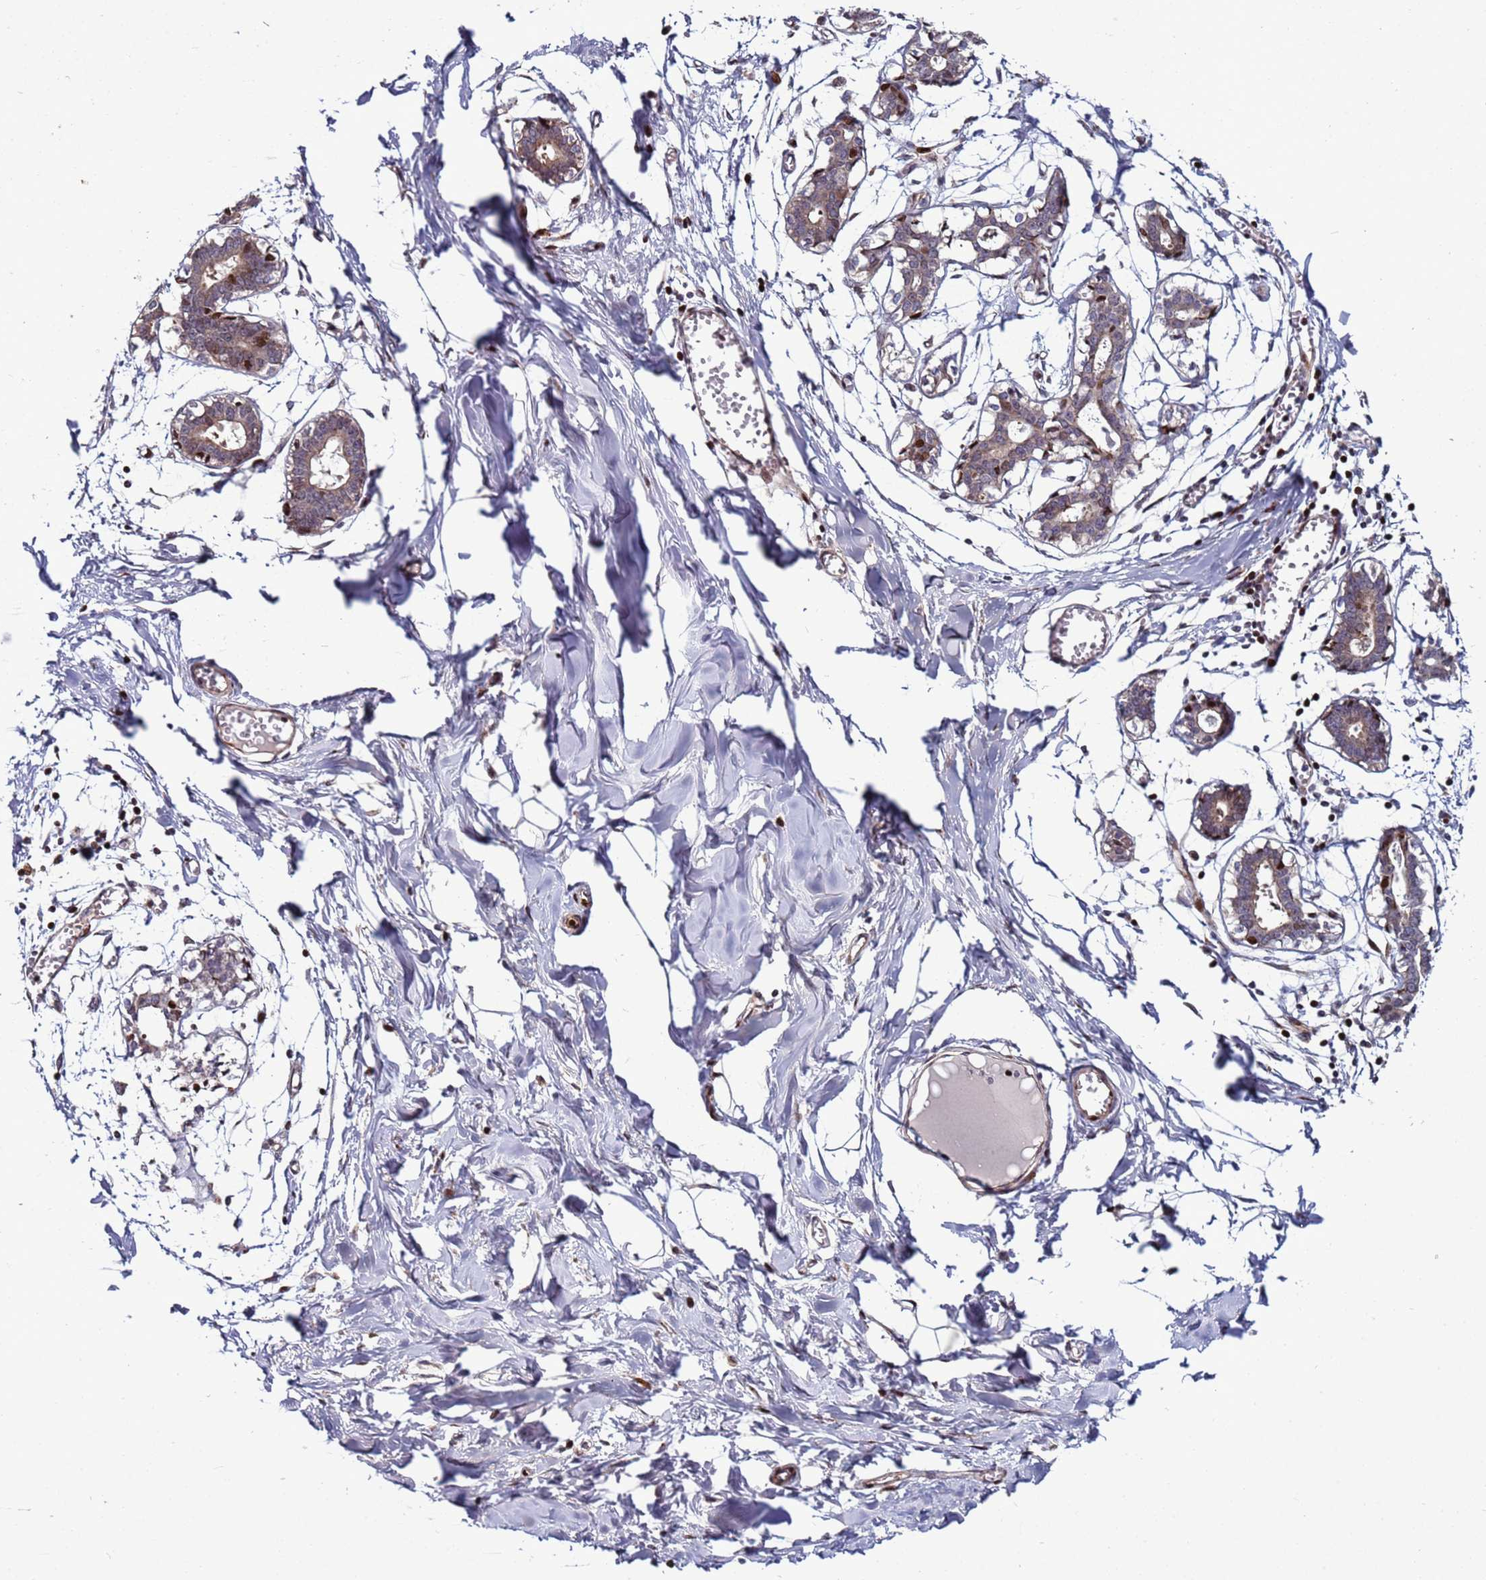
{"staining": {"intensity": "negative", "quantity": "none", "location": "none"}, "tissue": "breast", "cell_type": "Adipocytes", "image_type": "normal", "snomed": [{"axis": "morphology", "description": "Normal tissue, NOS"}, {"axis": "topography", "description": "Breast"}], "caption": "Immunohistochemistry of normal human breast displays no positivity in adipocytes.", "gene": "WBP11", "patient": {"sex": "female", "age": 27}}